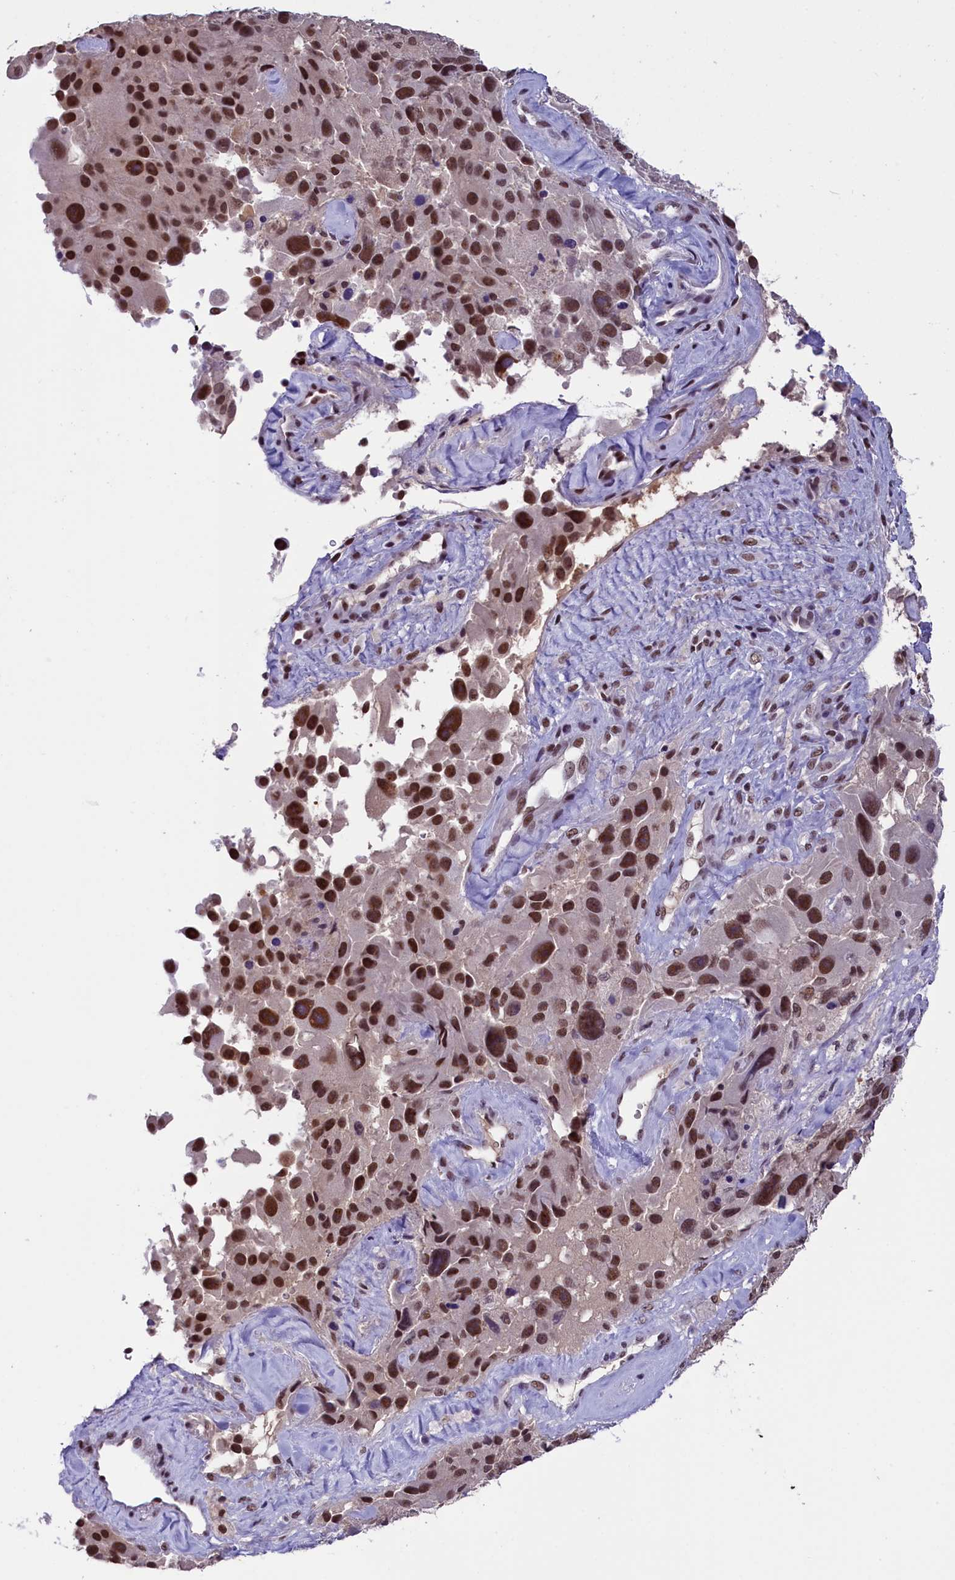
{"staining": {"intensity": "moderate", "quantity": ">75%", "location": "nuclear"}, "tissue": "melanoma", "cell_type": "Tumor cells", "image_type": "cancer", "snomed": [{"axis": "morphology", "description": "Malignant melanoma, Metastatic site"}, {"axis": "topography", "description": "Lymph node"}], "caption": "Malignant melanoma (metastatic site) stained with immunohistochemistry displays moderate nuclear expression in approximately >75% of tumor cells.", "gene": "ZC3H4", "patient": {"sex": "male", "age": 62}}